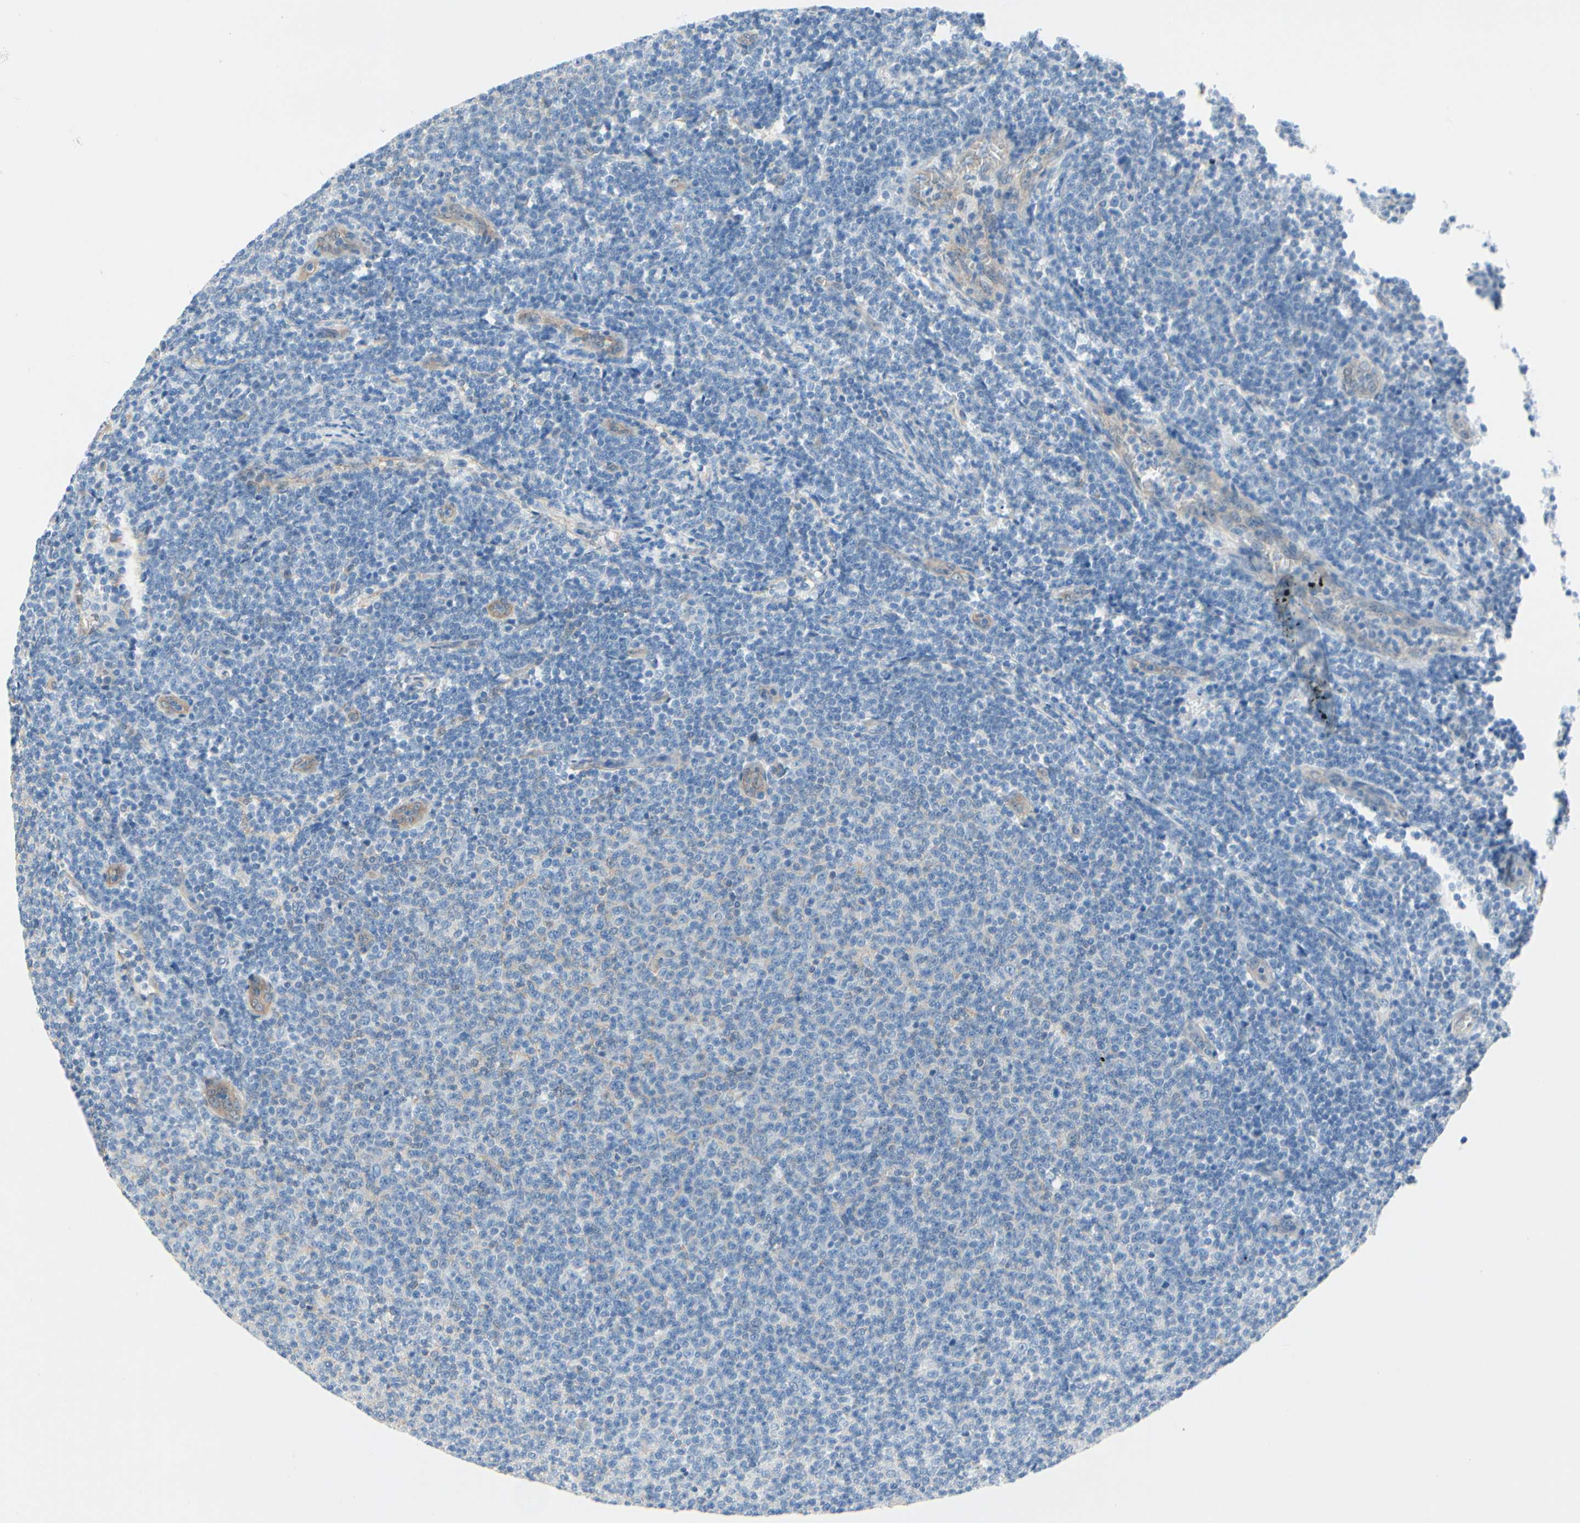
{"staining": {"intensity": "negative", "quantity": "none", "location": "none"}, "tissue": "lymphoma", "cell_type": "Tumor cells", "image_type": "cancer", "snomed": [{"axis": "morphology", "description": "Malignant lymphoma, non-Hodgkin's type, Low grade"}, {"axis": "topography", "description": "Lymph node"}], "caption": "This photomicrograph is of malignant lymphoma, non-Hodgkin's type (low-grade) stained with immunohistochemistry (IHC) to label a protein in brown with the nuclei are counter-stained blue. There is no staining in tumor cells.", "gene": "CTTNBP2", "patient": {"sex": "male", "age": 66}}